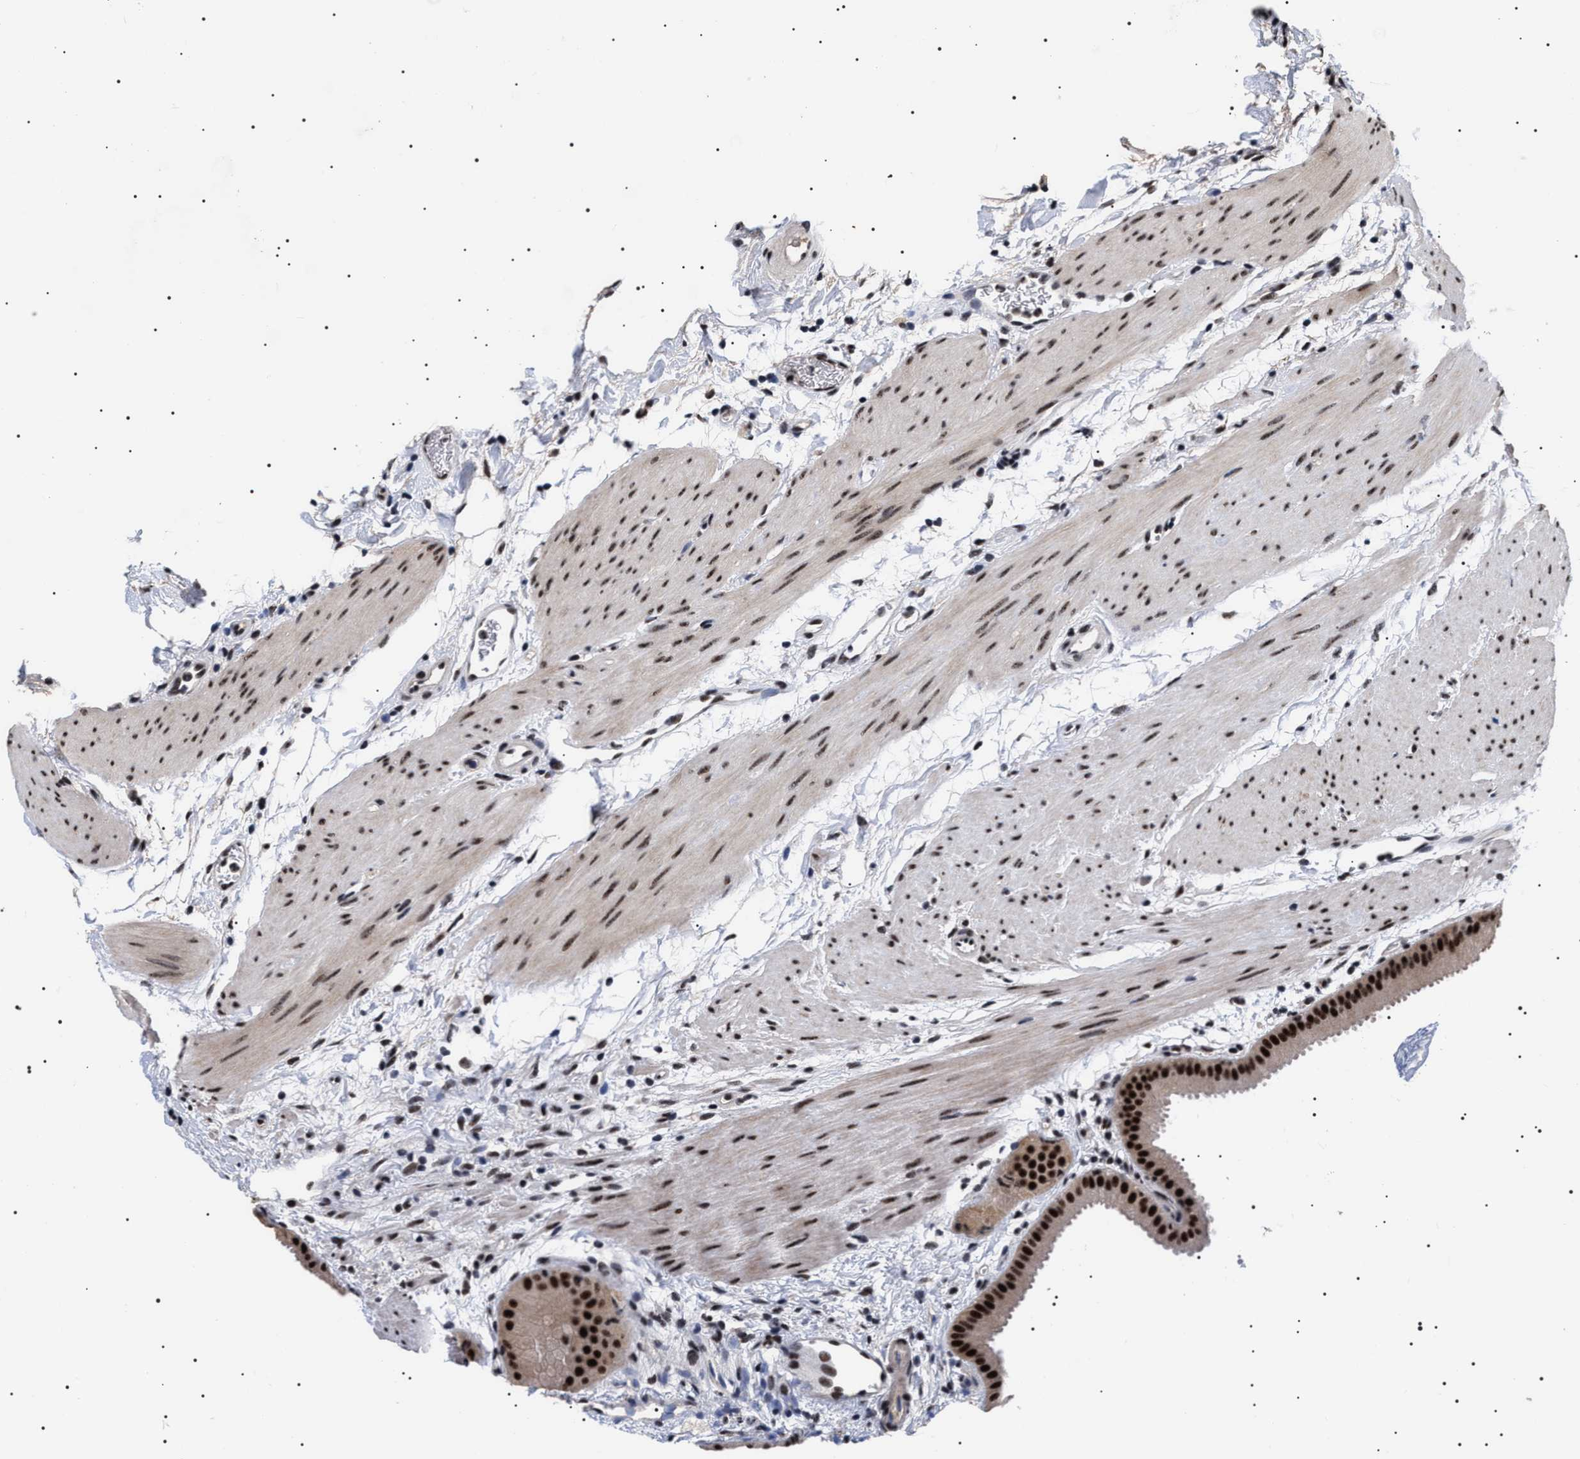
{"staining": {"intensity": "strong", "quantity": ">75%", "location": "nuclear"}, "tissue": "gallbladder", "cell_type": "Glandular cells", "image_type": "normal", "snomed": [{"axis": "morphology", "description": "Normal tissue, NOS"}, {"axis": "topography", "description": "Gallbladder"}], "caption": "Strong nuclear expression for a protein is seen in about >75% of glandular cells of benign gallbladder using immunohistochemistry.", "gene": "CAAP1", "patient": {"sex": "female", "age": 64}}